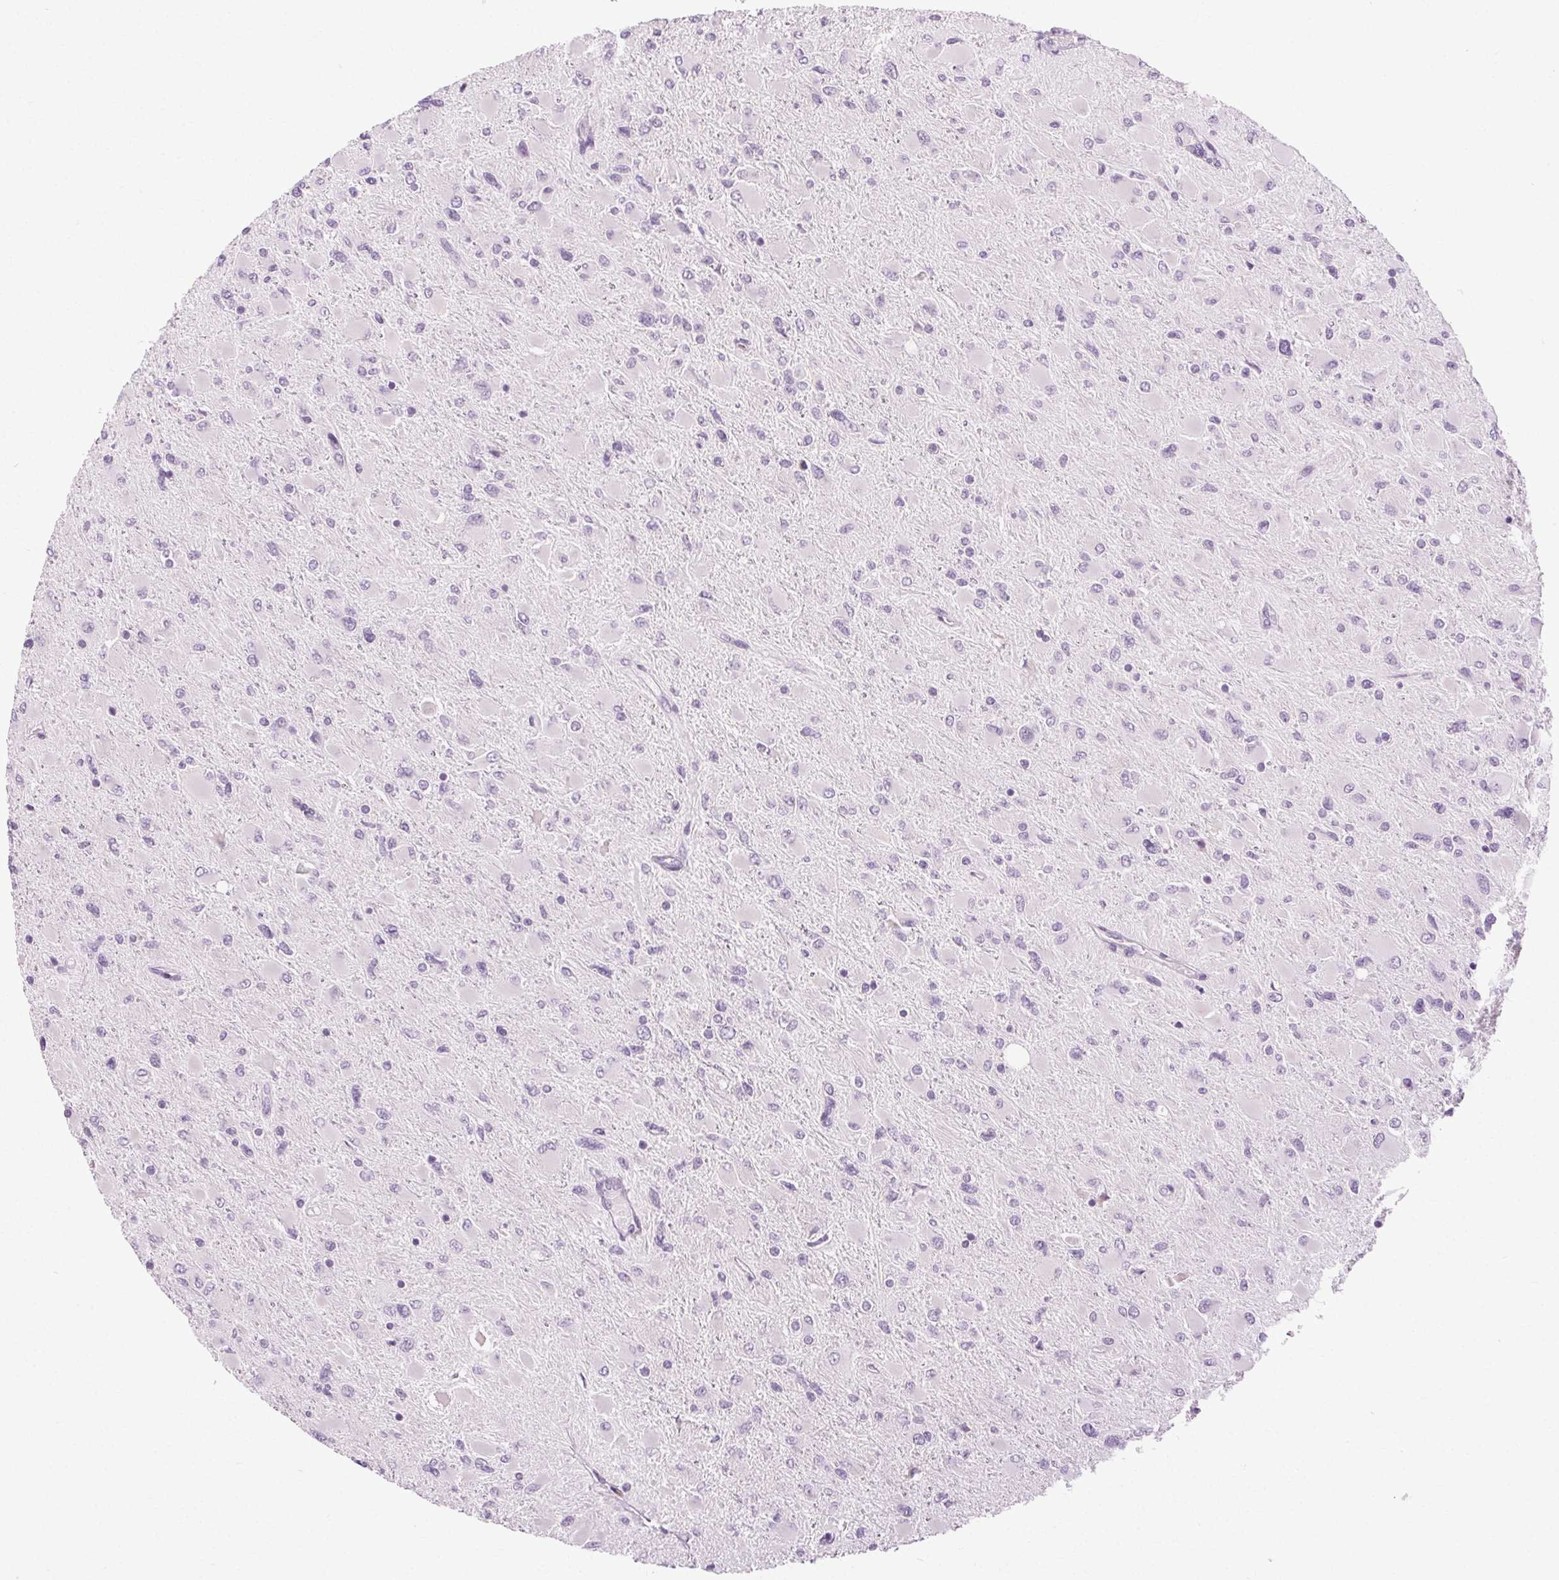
{"staining": {"intensity": "negative", "quantity": "none", "location": "none"}, "tissue": "glioma", "cell_type": "Tumor cells", "image_type": "cancer", "snomed": [{"axis": "morphology", "description": "Glioma, malignant, High grade"}, {"axis": "topography", "description": "Cerebral cortex"}], "caption": "An immunohistochemistry image of malignant high-grade glioma is shown. There is no staining in tumor cells of malignant high-grade glioma. The staining was performed using DAB (3,3'-diaminobenzidine) to visualize the protein expression in brown, while the nuclei were stained in blue with hematoxylin (Magnification: 20x).", "gene": "POMC", "patient": {"sex": "female", "age": 36}}